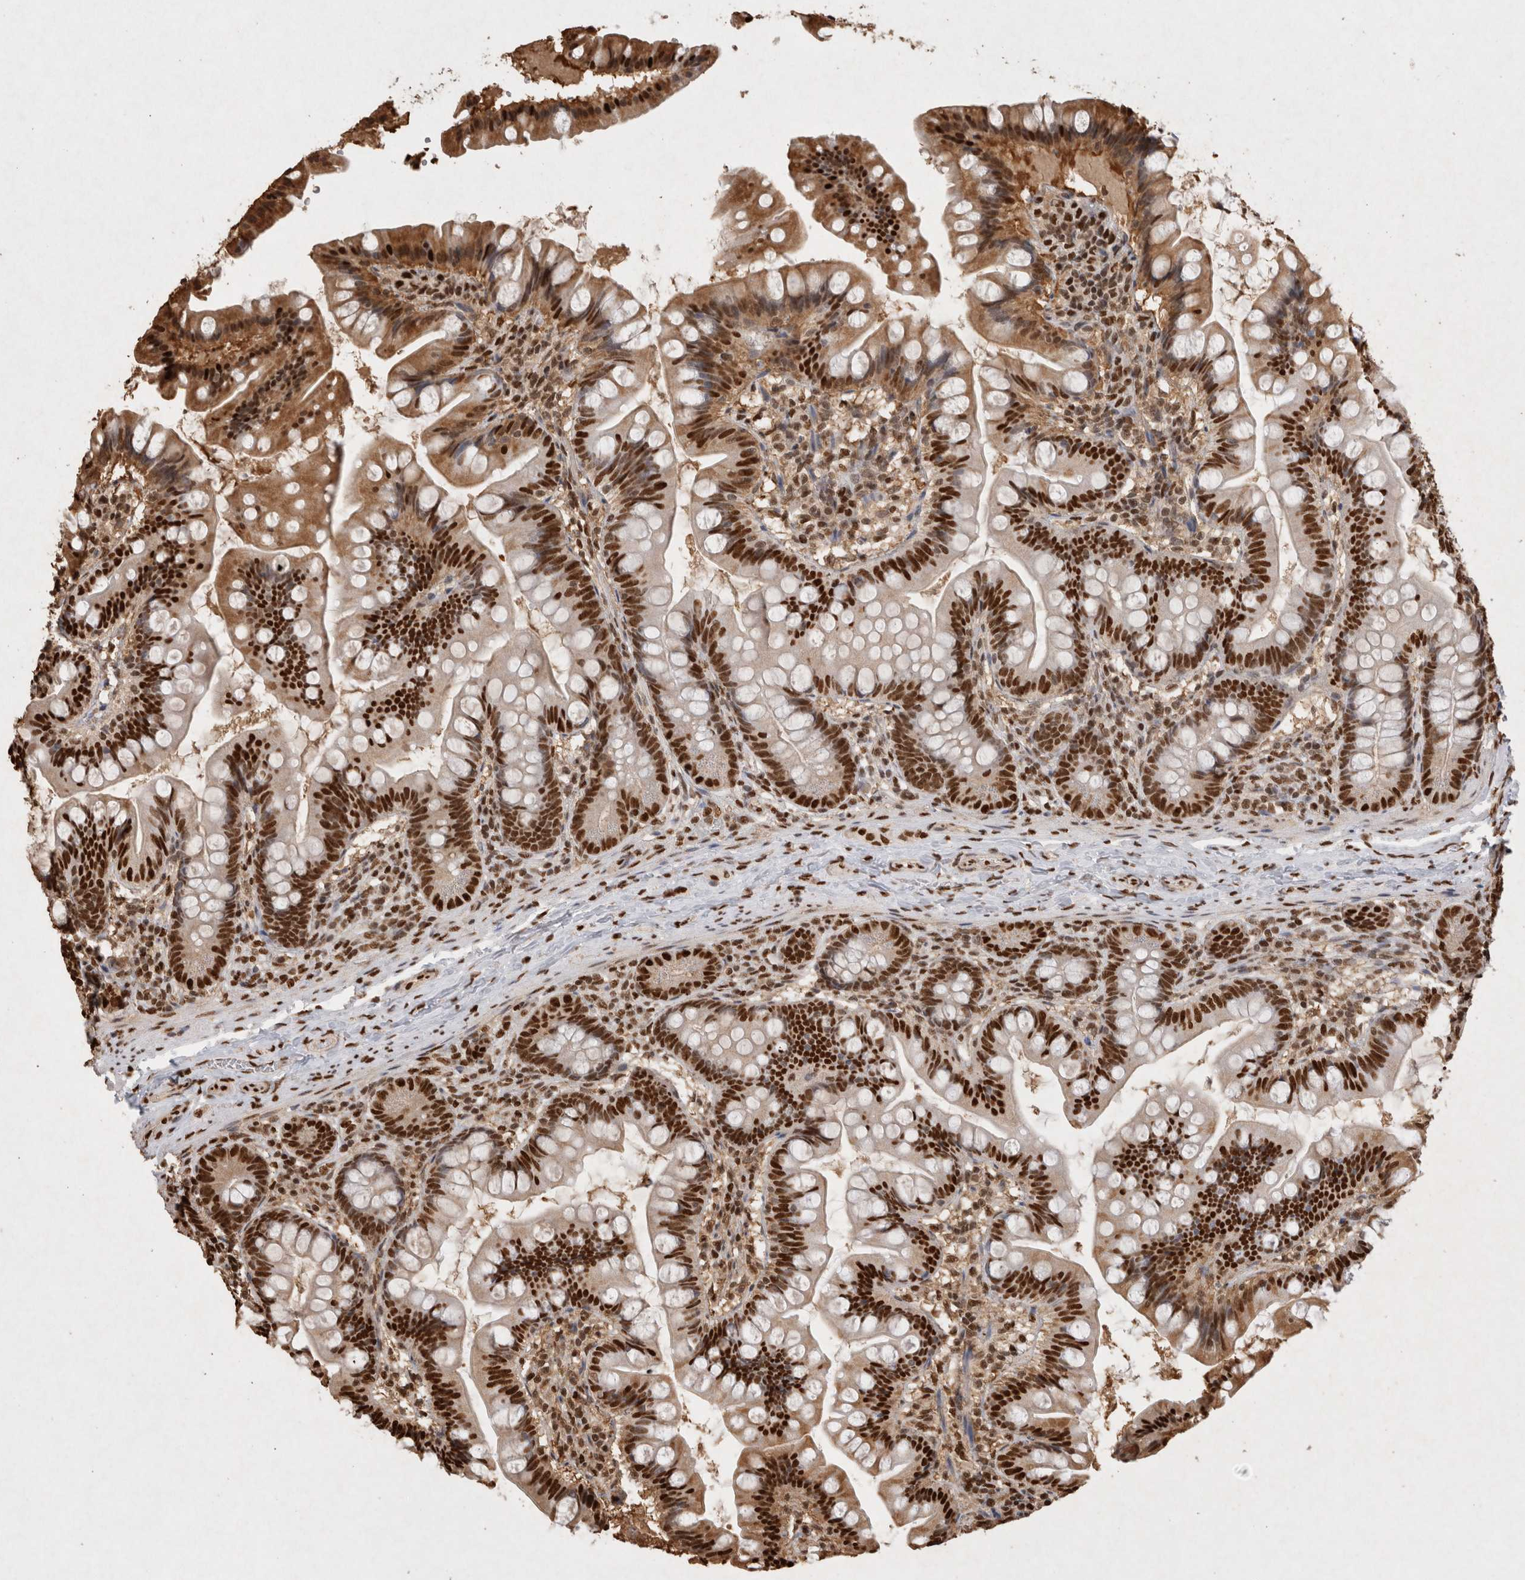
{"staining": {"intensity": "strong", "quantity": ">75%", "location": "nuclear"}, "tissue": "small intestine", "cell_type": "Glandular cells", "image_type": "normal", "snomed": [{"axis": "morphology", "description": "Normal tissue, NOS"}, {"axis": "topography", "description": "Small intestine"}], "caption": "Normal small intestine displays strong nuclear expression in about >75% of glandular cells, visualized by immunohistochemistry. (IHC, brightfield microscopy, high magnification).", "gene": "HDGF", "patient": {"sex": "male", "age": 7}}